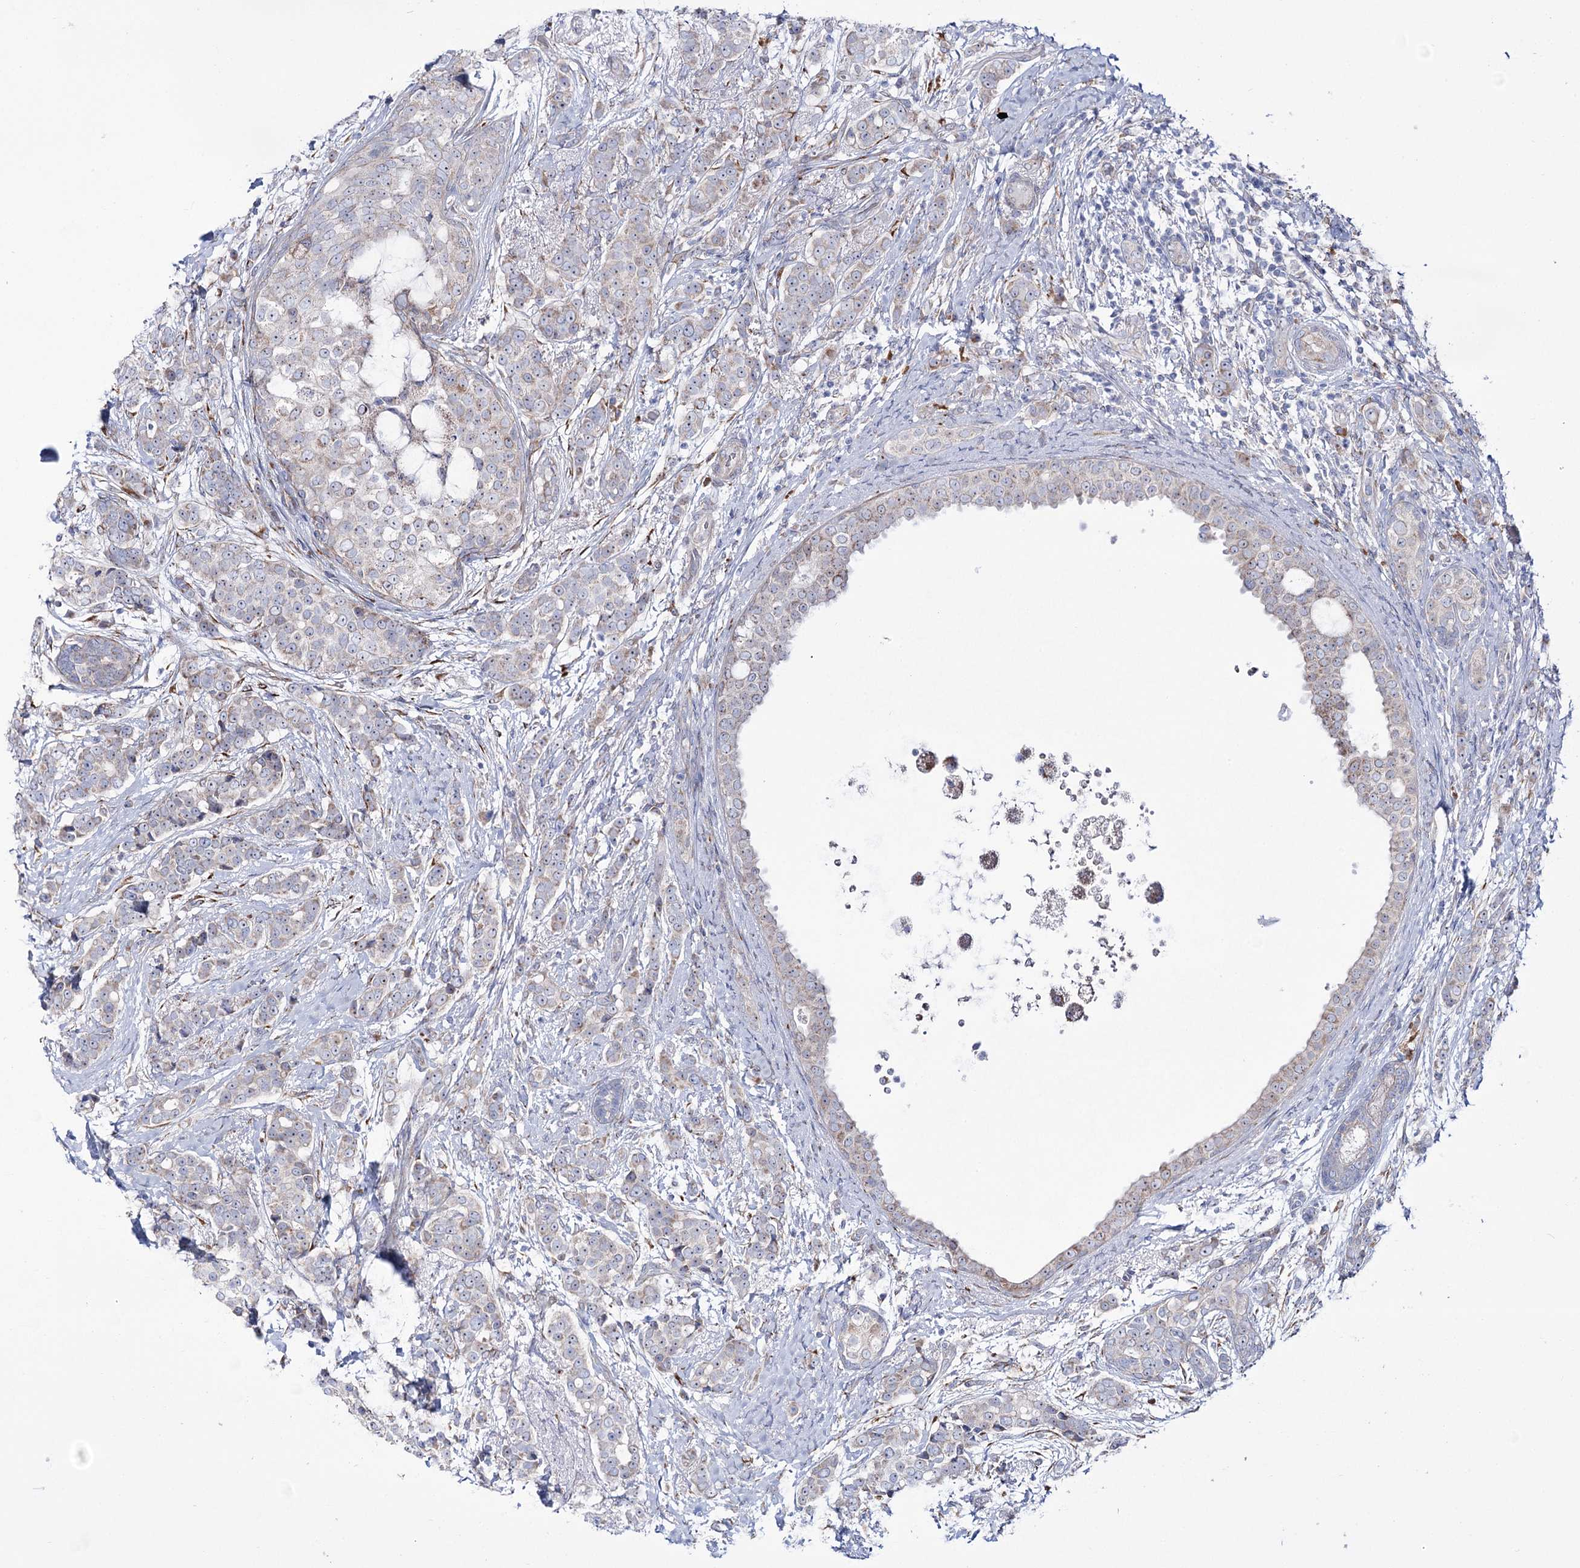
{"staining": {"intensity": "weak", "quantity": "<25%", "location": "cytoplasmic/membranous"}, "tissue": "breast cancer", "cell_type": "Tumor cells", "image_type": "cancer", "snomed": [{"axis": "morphology", "description": "Lobular carcinoma"}, {"axis": "topography", "description": "Breast"}], "caption": "There is no significant positivity in tumor cells of breast cancer (lobular carcinoma). The staining was performed using DAB to visualize the protein expression in brown, while the nuclei were stained in blue with hematoxylin (Magnification: 20x).", "gene": "METTL5", "patient": {"sex": "female", "age": 51}}